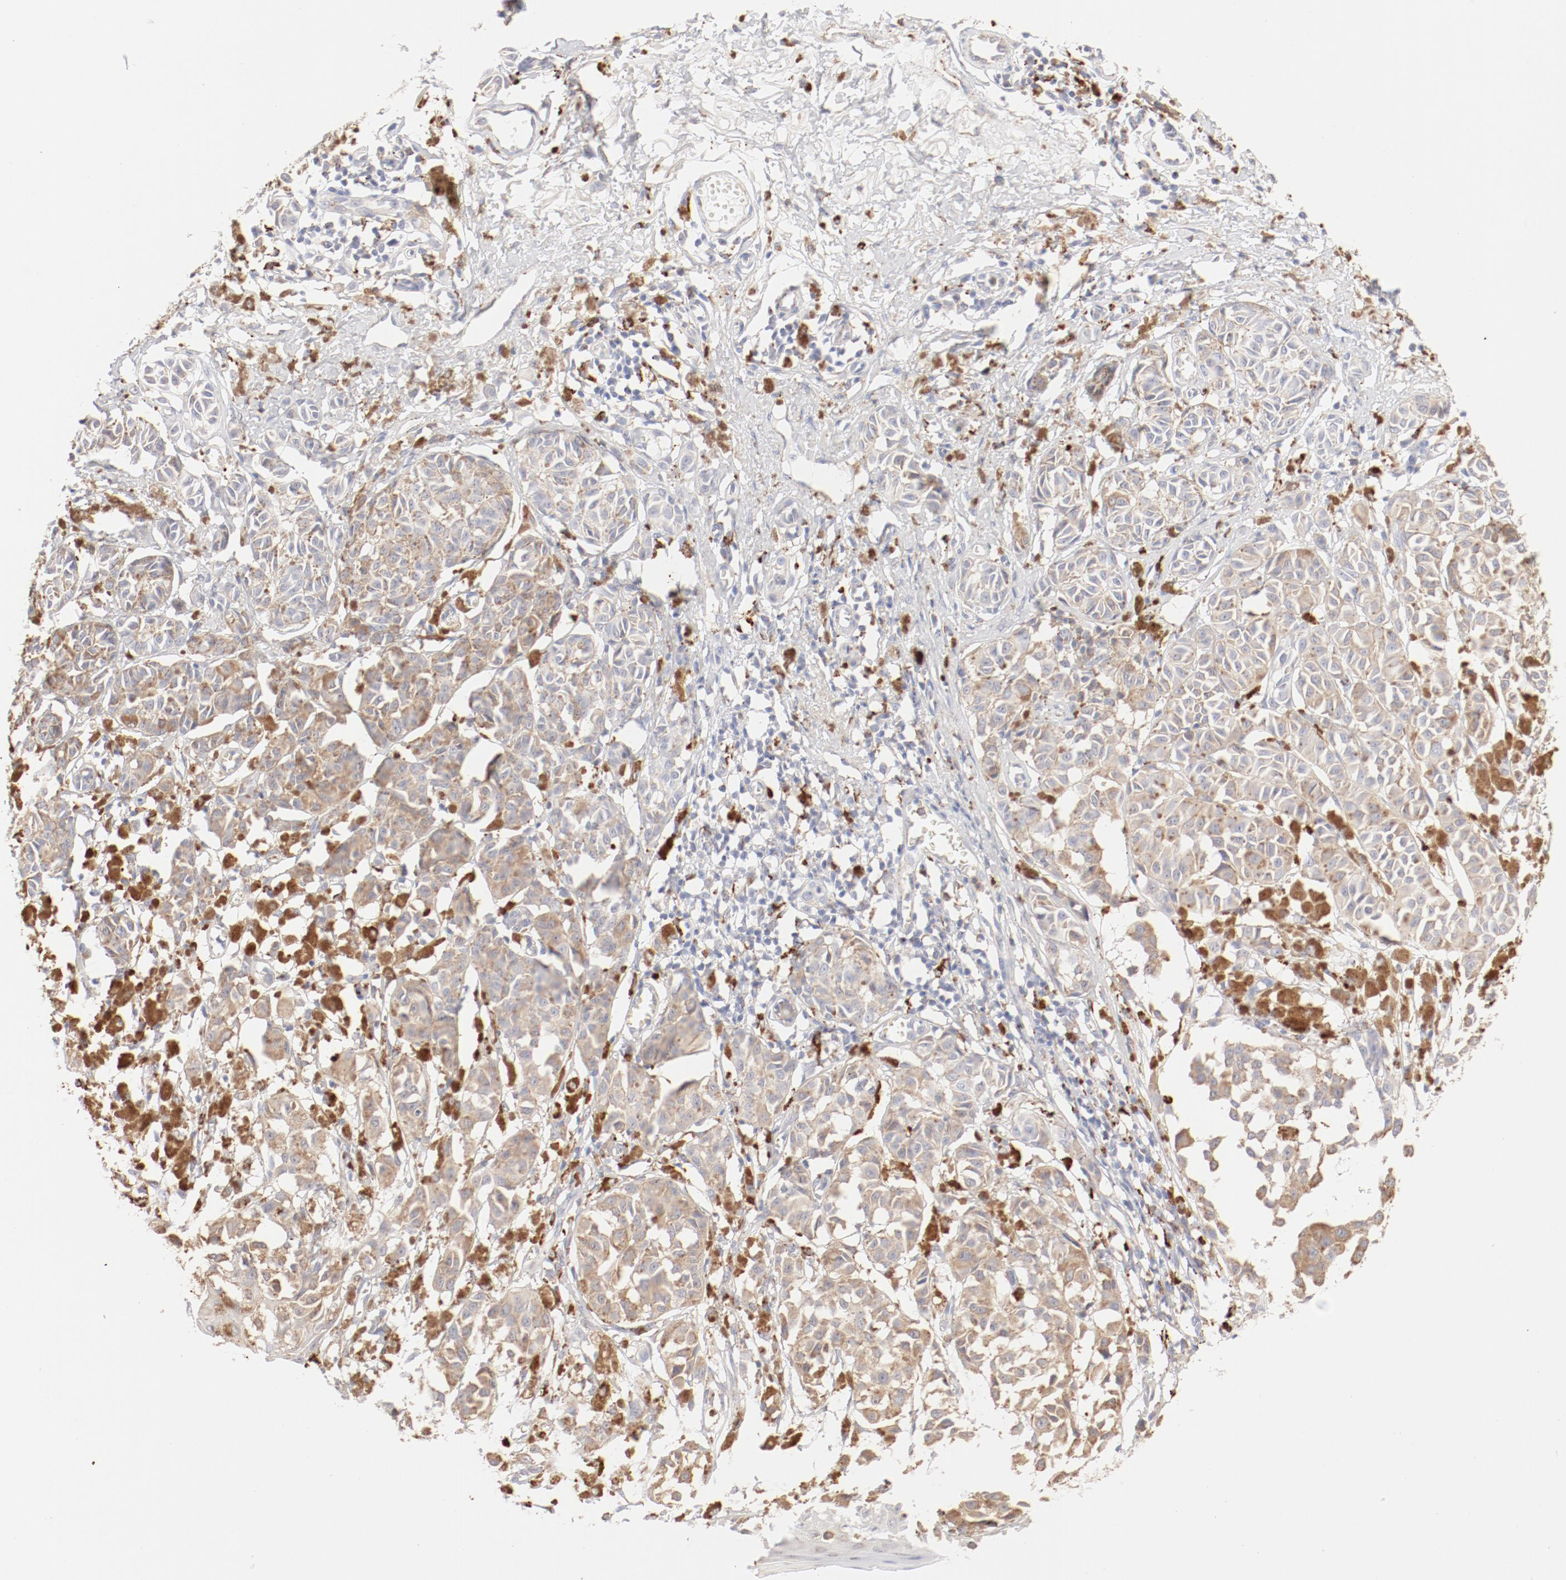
{"staining": {"intensity": "weak", "quantity": "25%-75%", "location": "cytoplasmic/membranous"}, "tissue": "melanoma", "cell_type": "Tumor cells", "image_type": "cancer", "snomed": [{"axis": "morphology", "description": "Malignant melanoma, NOS"}, {"axis": "topography", "description": "Skin"}], "caption": "Protein expression analysis of malignant melanoma reveals weak cytoplasmic/membranous positivity in approximately 25%-75% of tumor cells. The protein is stained brown, and the nuclei are stained in blue (DAB (3,3'-diaminobenzidine) IHC with brightfield microscopy, high magnification).", "gene": "CTSH", "patient": {"sex": "male", "age": 76}}